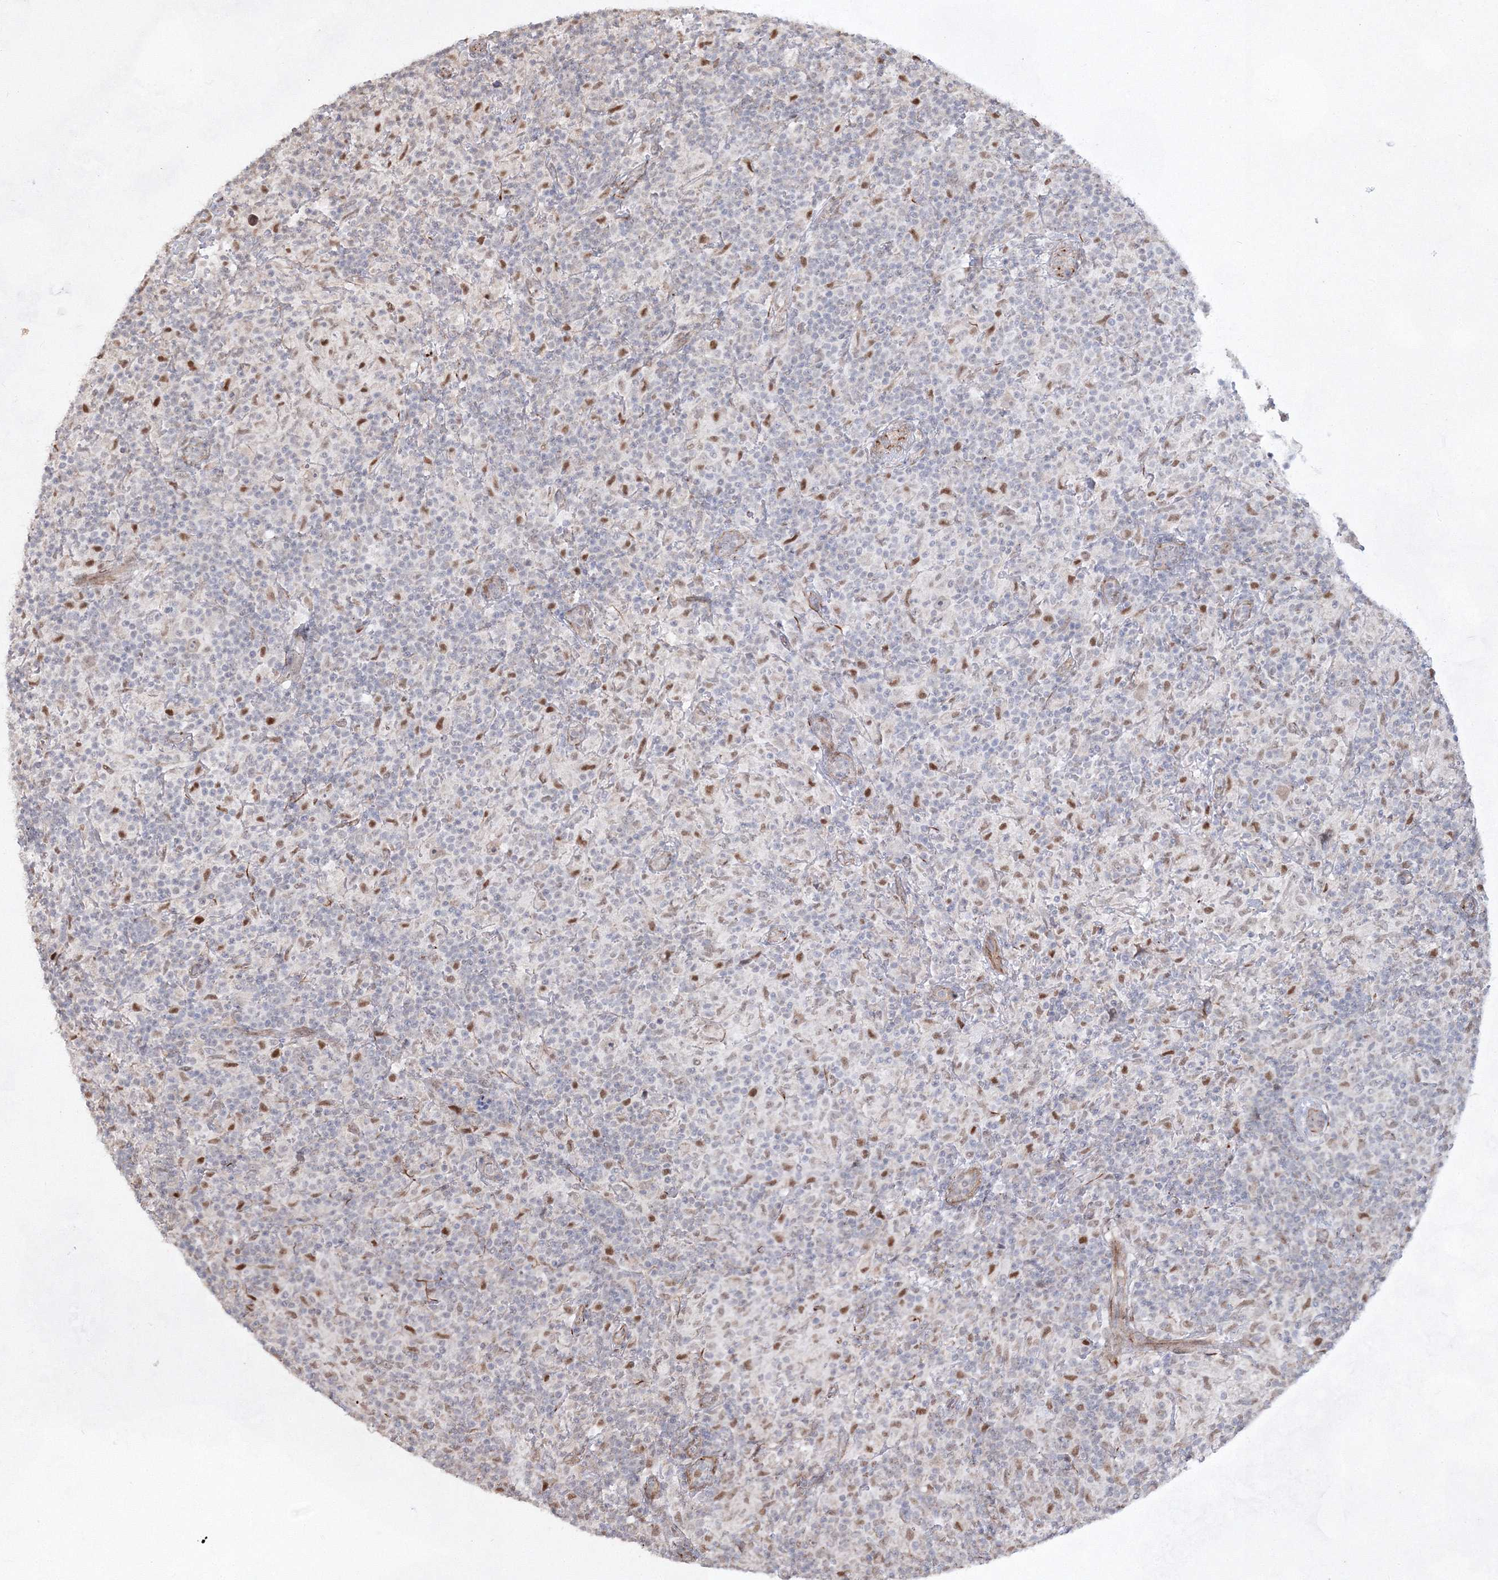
{"staining": {"intensity": "weak", "quantity": "<25%", "location": "nuclear"}, "tissue": "lymphoma", "cell_type": "Tumor cells", "image_type": "cancer", "snomed": [{"axis": "morphology", "description": "Hodgkin's disease, NOS"}, {"axis": "topography", "description": "Lymph node"}], "caption": "Tumor cells are negative for protein expression in human Hodgkin's disease.", "gene": "SNIP1", "patient": {"sex": "male", "age": 70}}